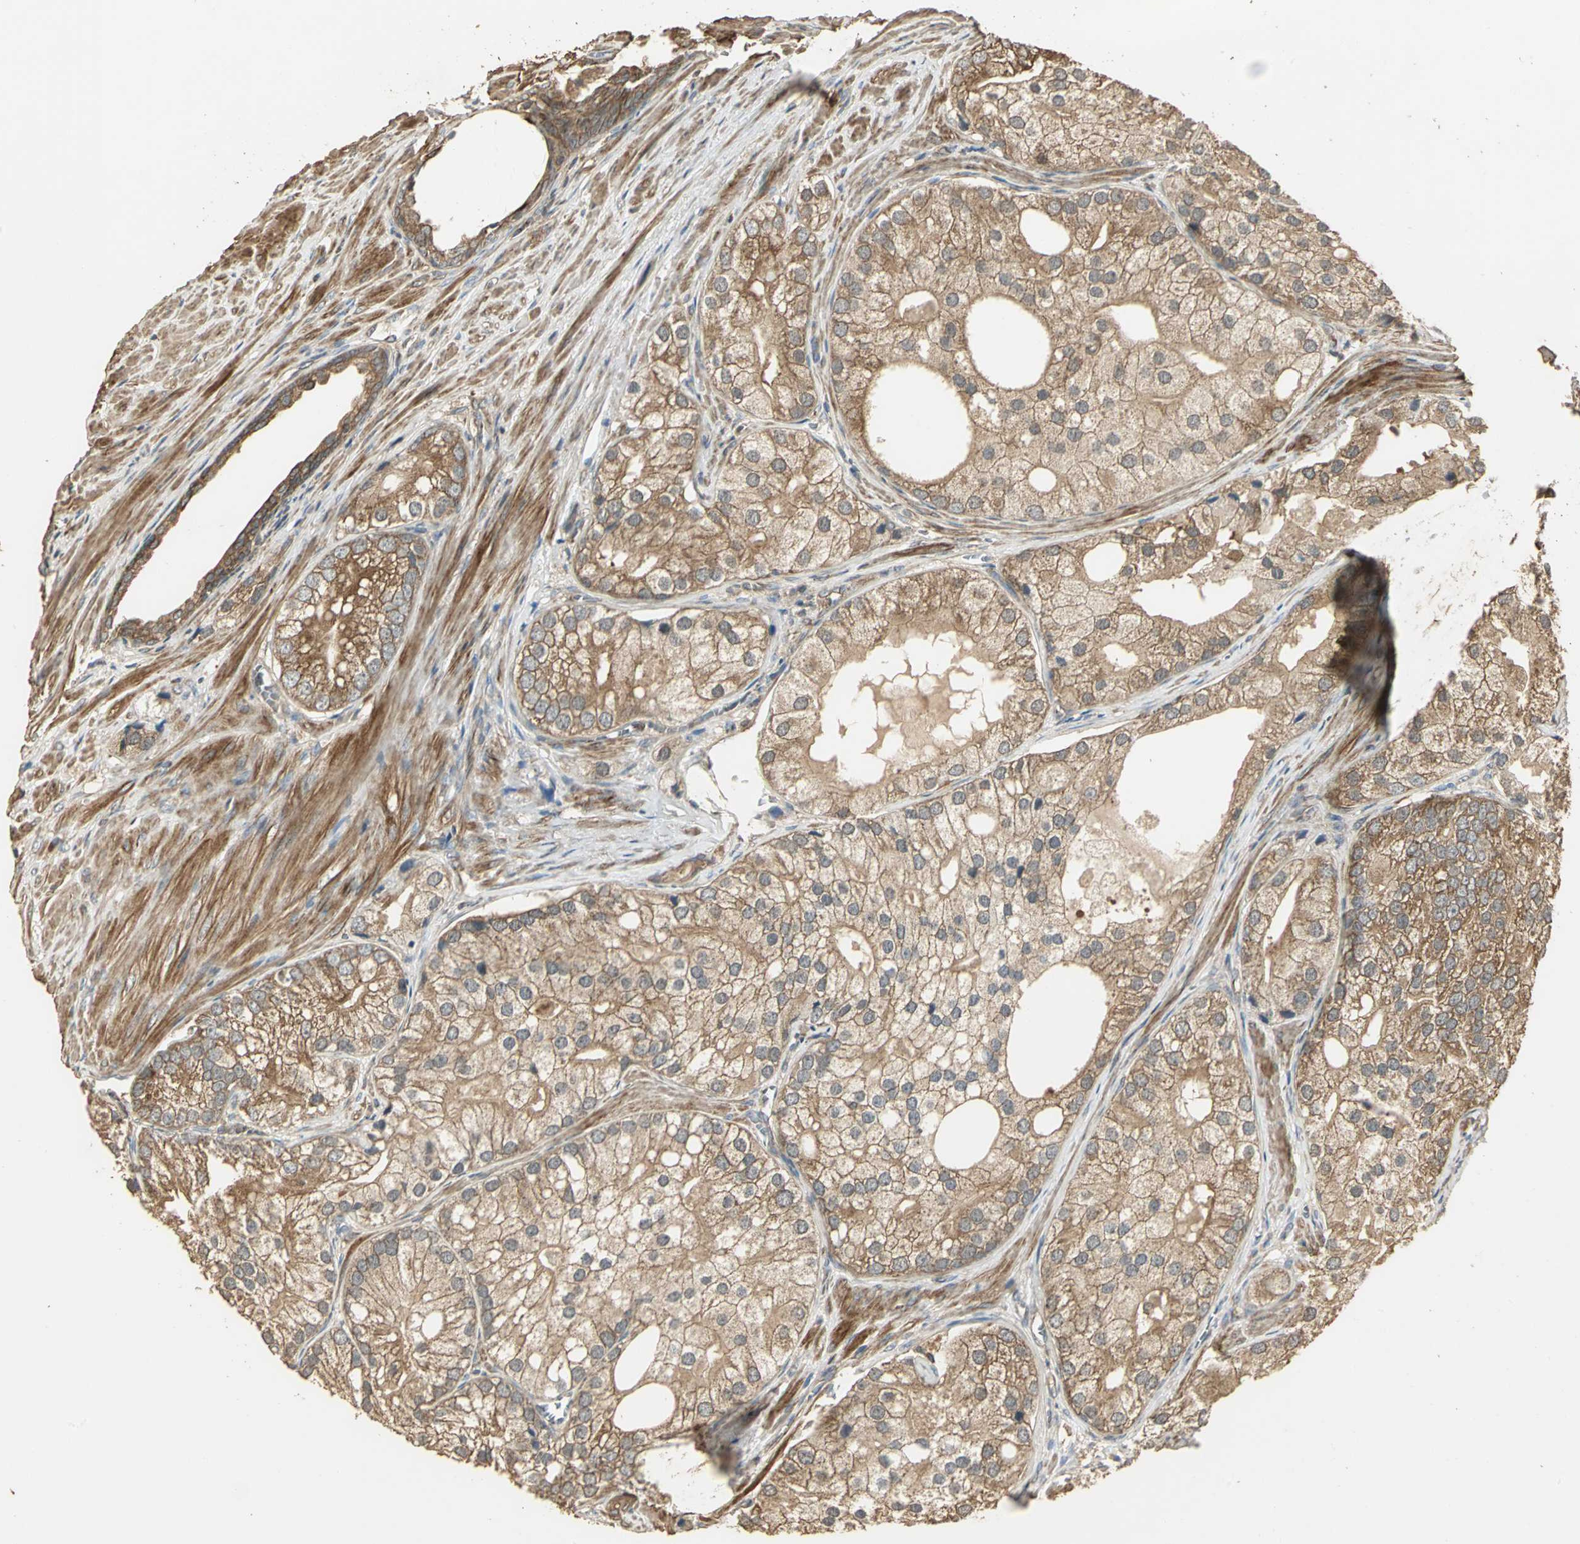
{"staining": {"intensity": "moderate", "quantity": ">75%", "location": "cytoplasmic/membranous"}, "tissue": "prostate cancer", "cell_type": "Tumor cells", "image_type": "cancer", "snomed": [{"axis": "morphology", "description": "Adenocarcinoma, Low grade"}, {"axis": "topography", "description": "Prostate"}], "caption": "Protein analysis of adenocarcinoma (low-grade) (prostate) tissue reveals moderate cytoplasmic/membranous expression in approximately >75% of tumor cells. Nuclei are stained in blue.", "gene": "KANK1", "patient": {"sex": "male", "age": 69}}